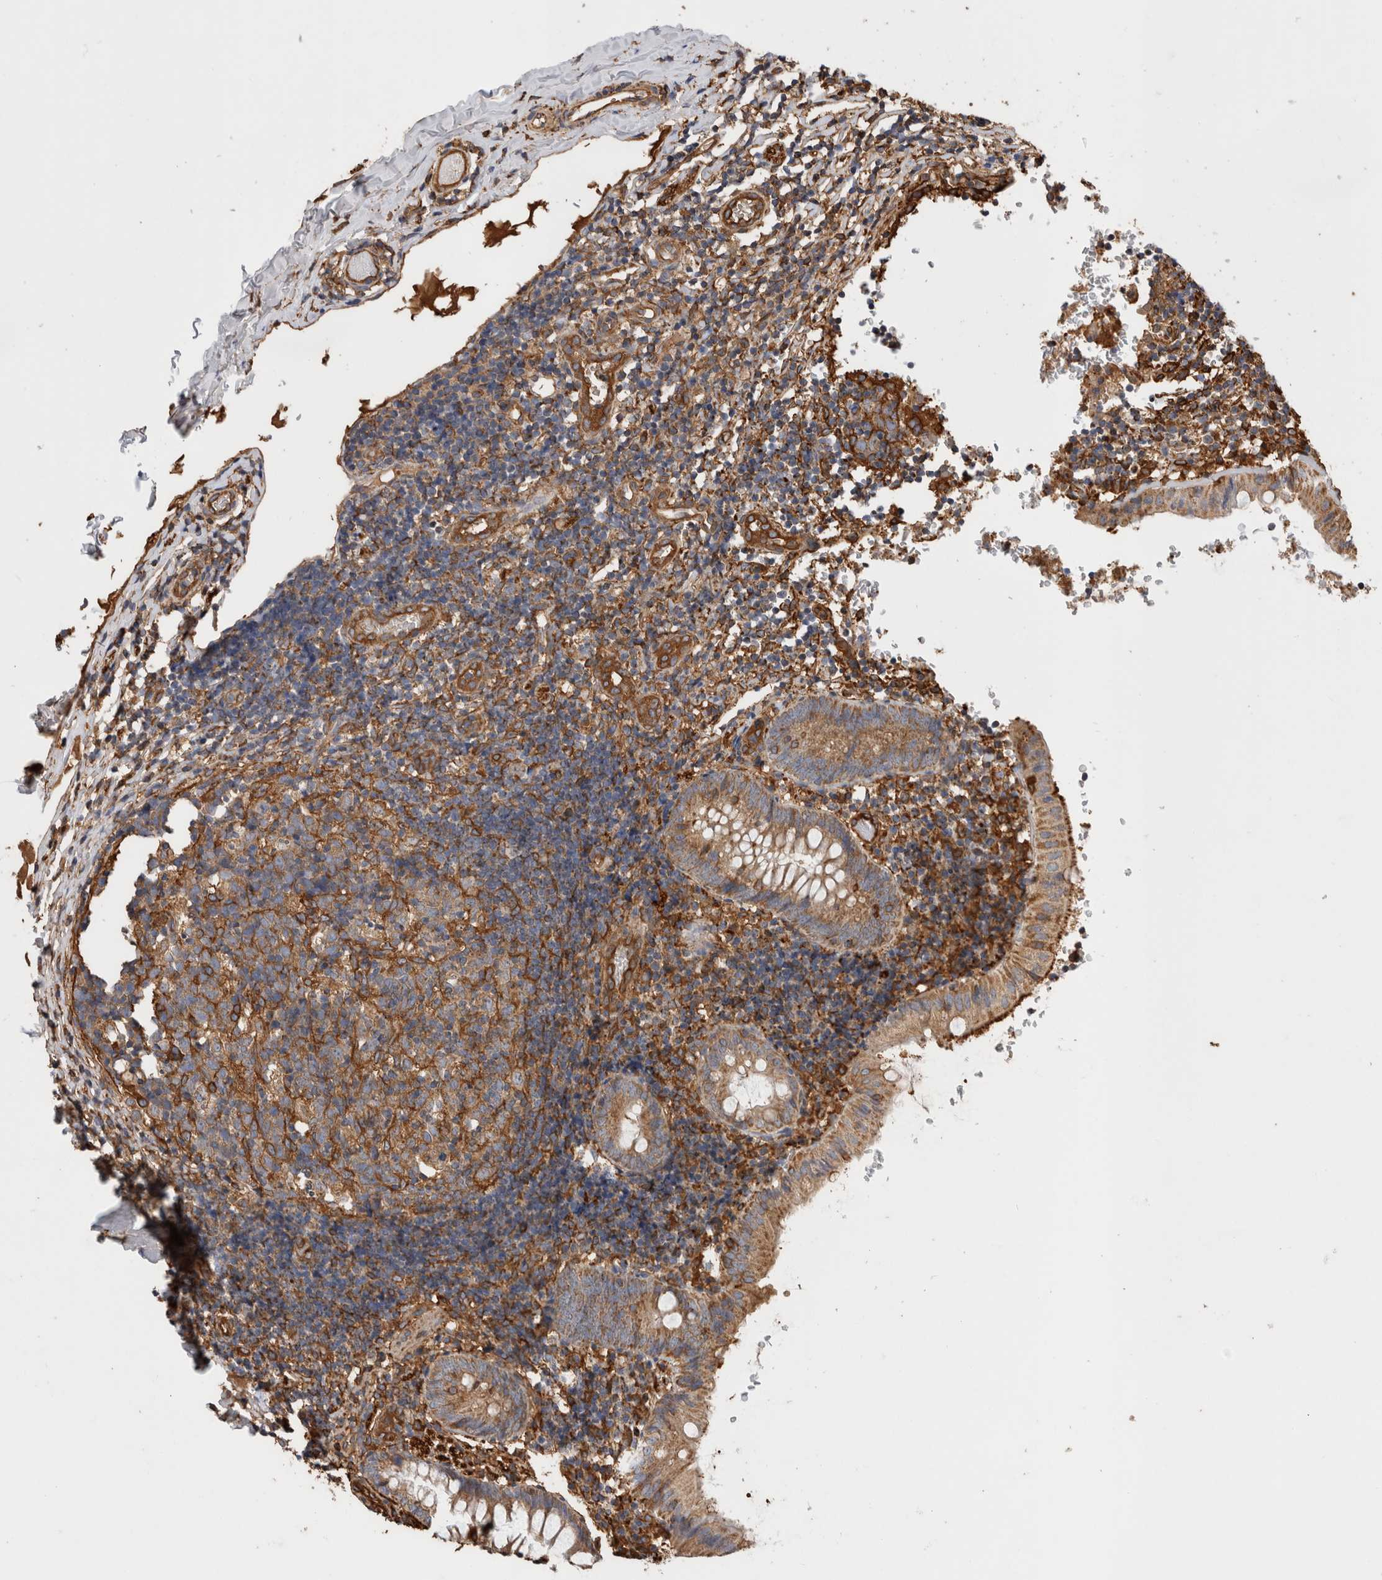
{"staining": {"intensity": "moderate", "quantity": ">75%", "location": "cytoplasmic/membranous"}, "tissue": "appendix", "cell_type": "Glandular cells", "image_type": "normal", "snomed": [{"axis": "morphology", "description": "Normal tissue, NOS"}, {"axis": "topography", "description": "Appendix"}], "caption": "Glandular cells demonstrate medium levels of moderate cytoplasmic/membranous positivity in about >75% of cells in normal appendix. The protein is shown in brown color, while the nuclei are stained blue.", "gene": "ZNF397", "patient": {"sex": "male", "age": 8}}